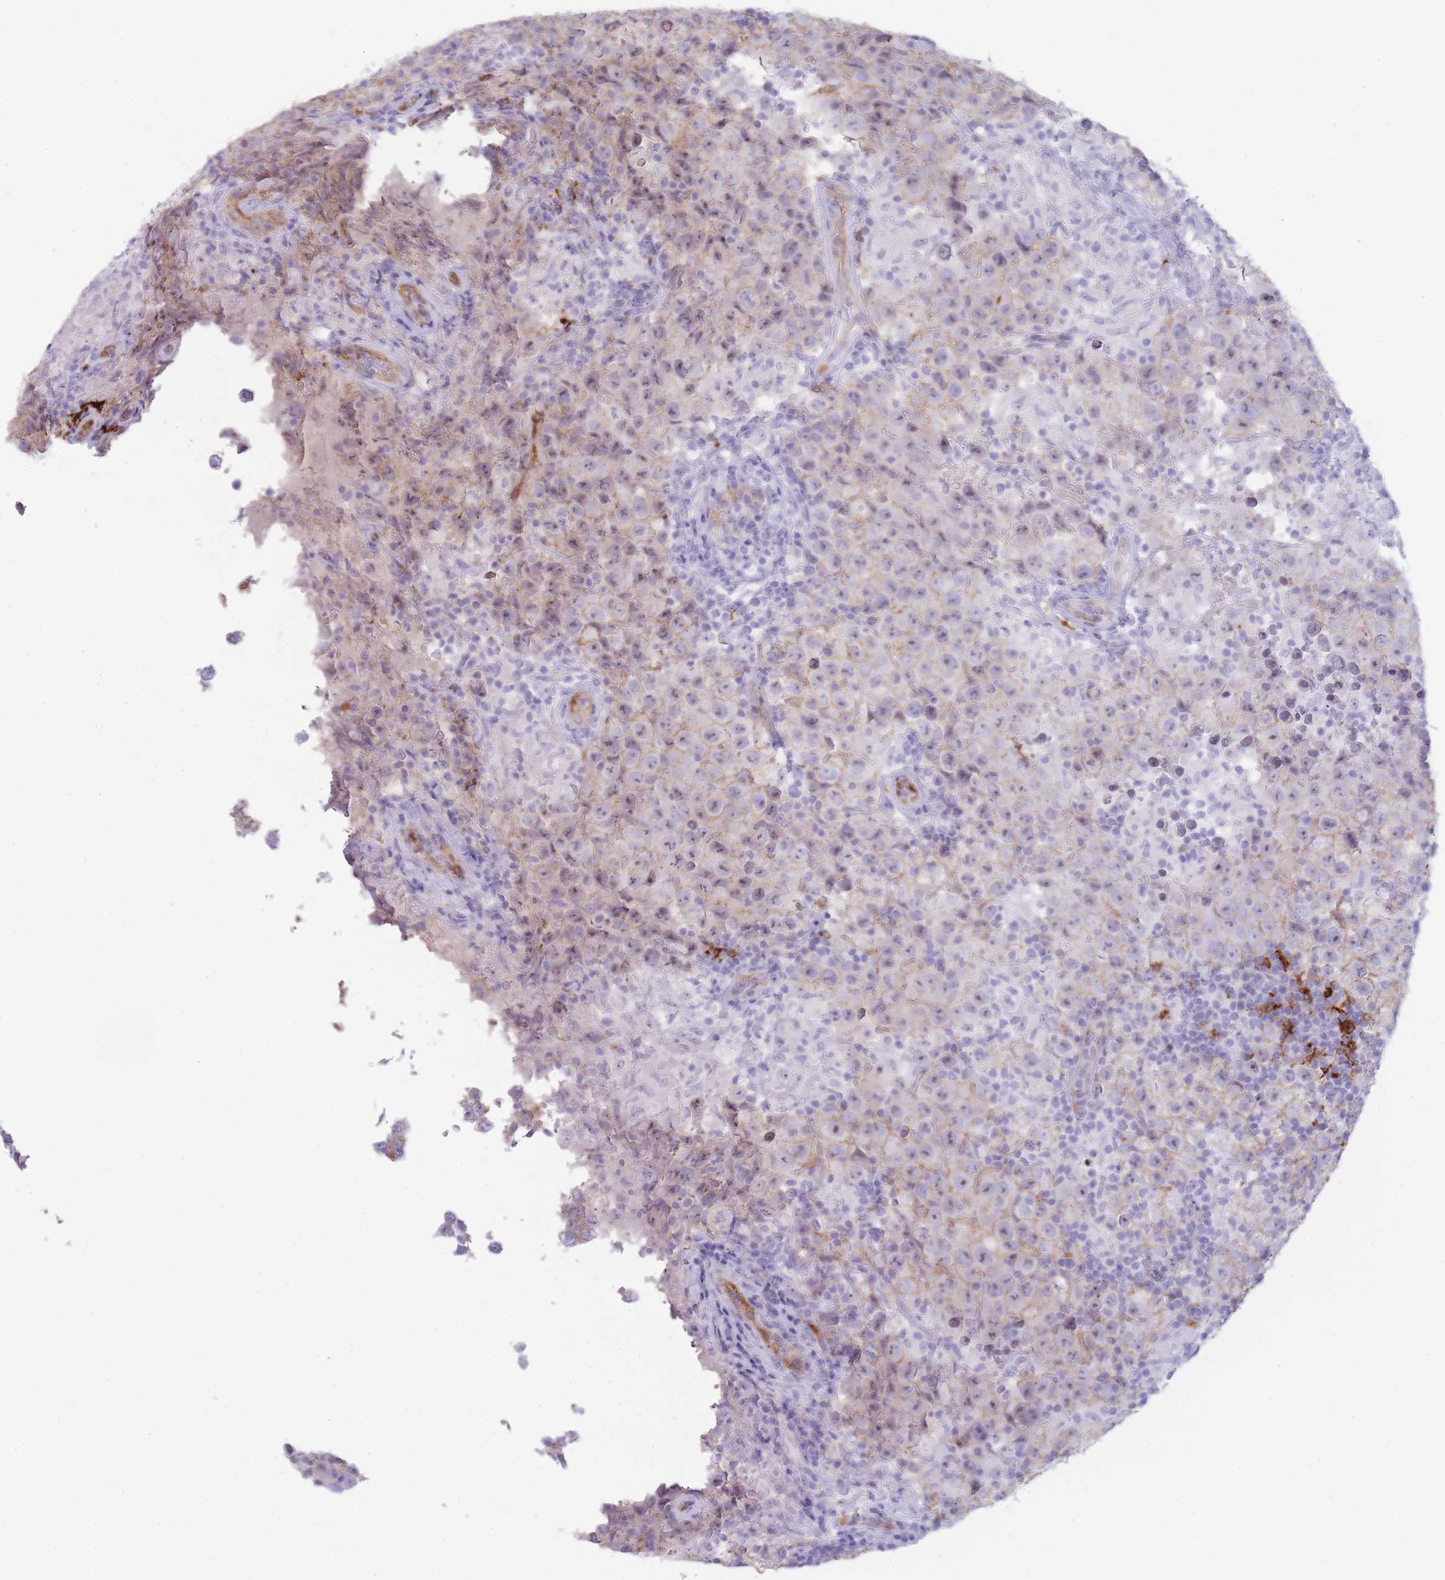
{"staining": {"intensity": "weak", "quantity": "25%-75%", "location": "nuclear"}, "tissue": "testis cancer", "cell_type": "Tumor cells", "image_type": "cancer", "snomed": [{"axis": "morphology", "description": "Seminoma, NOS"}, {"axis": "morphology", "description": "Carcinoma, Embryonal, NOS"}, {"axis": "topography", "description": "Testis"}], "caption": "Immunohistochemistry (IHC) of testis cancer (seminoma) shows low levels of weak nuclear positivity in approximately 25%-75% of tumor cells. (Stains: DAB (3,3'-diaminobenzidine) in brown, nuclei in blue, Microscopy: brightfield microscopy at high magnification).", "gene": "UTP14A", "patient": {"sex": "male", "age": 41}}